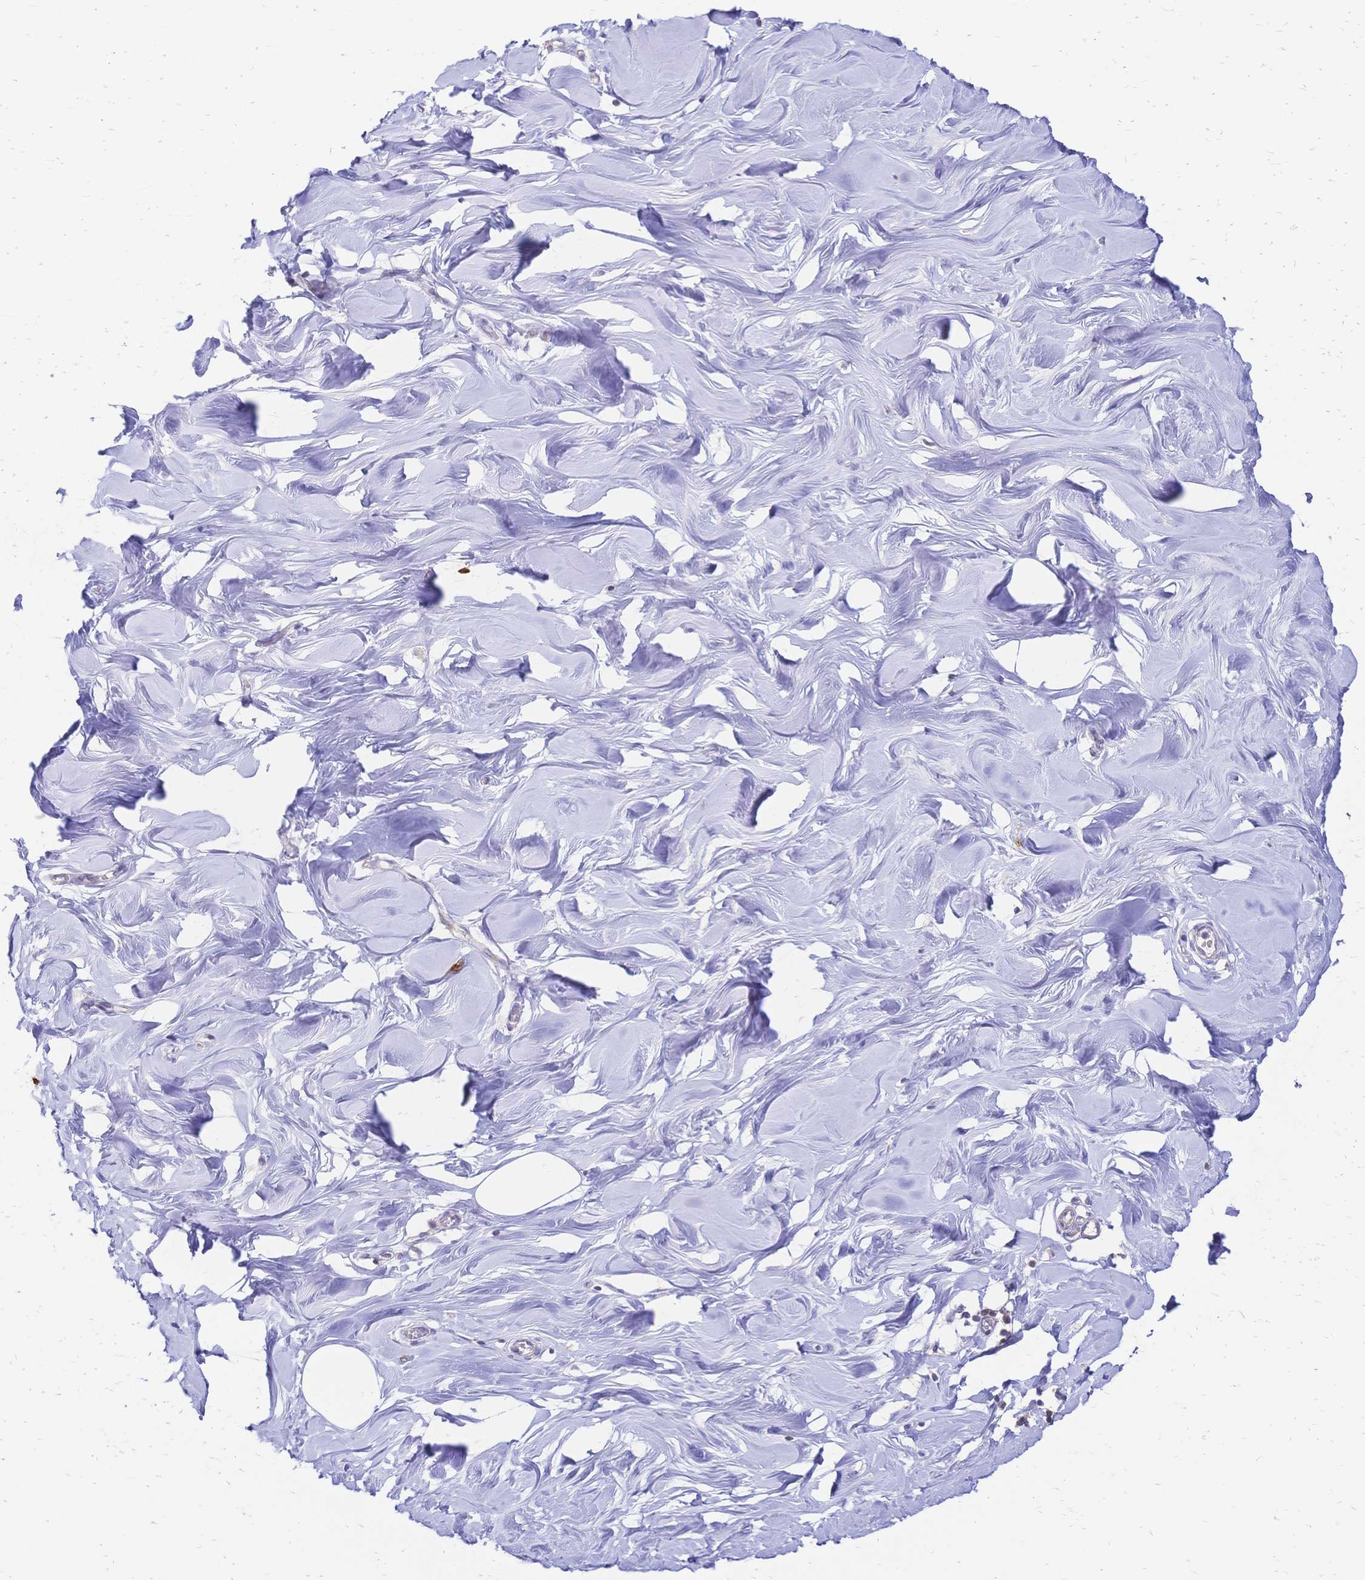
{"staining": {"intensity": "negative", "quantity": "none", "location": "none"}, "tissue": "breast", "cell_type": "Adipocytes", "image_type": "normal", "snomed": [{"axis": "morphology", "description": "Normal tissue, NOS"}, {"axis": "topography", "description": "Breast"}], "caption": "A micrograph of breast stained for a protein exhibits no brown staining in adipocytes. (DAB immunohistochemistry with hematoxylin counter stain).", "gene": "IL2RA", "patient": {"sex": "female", "age": 27}}